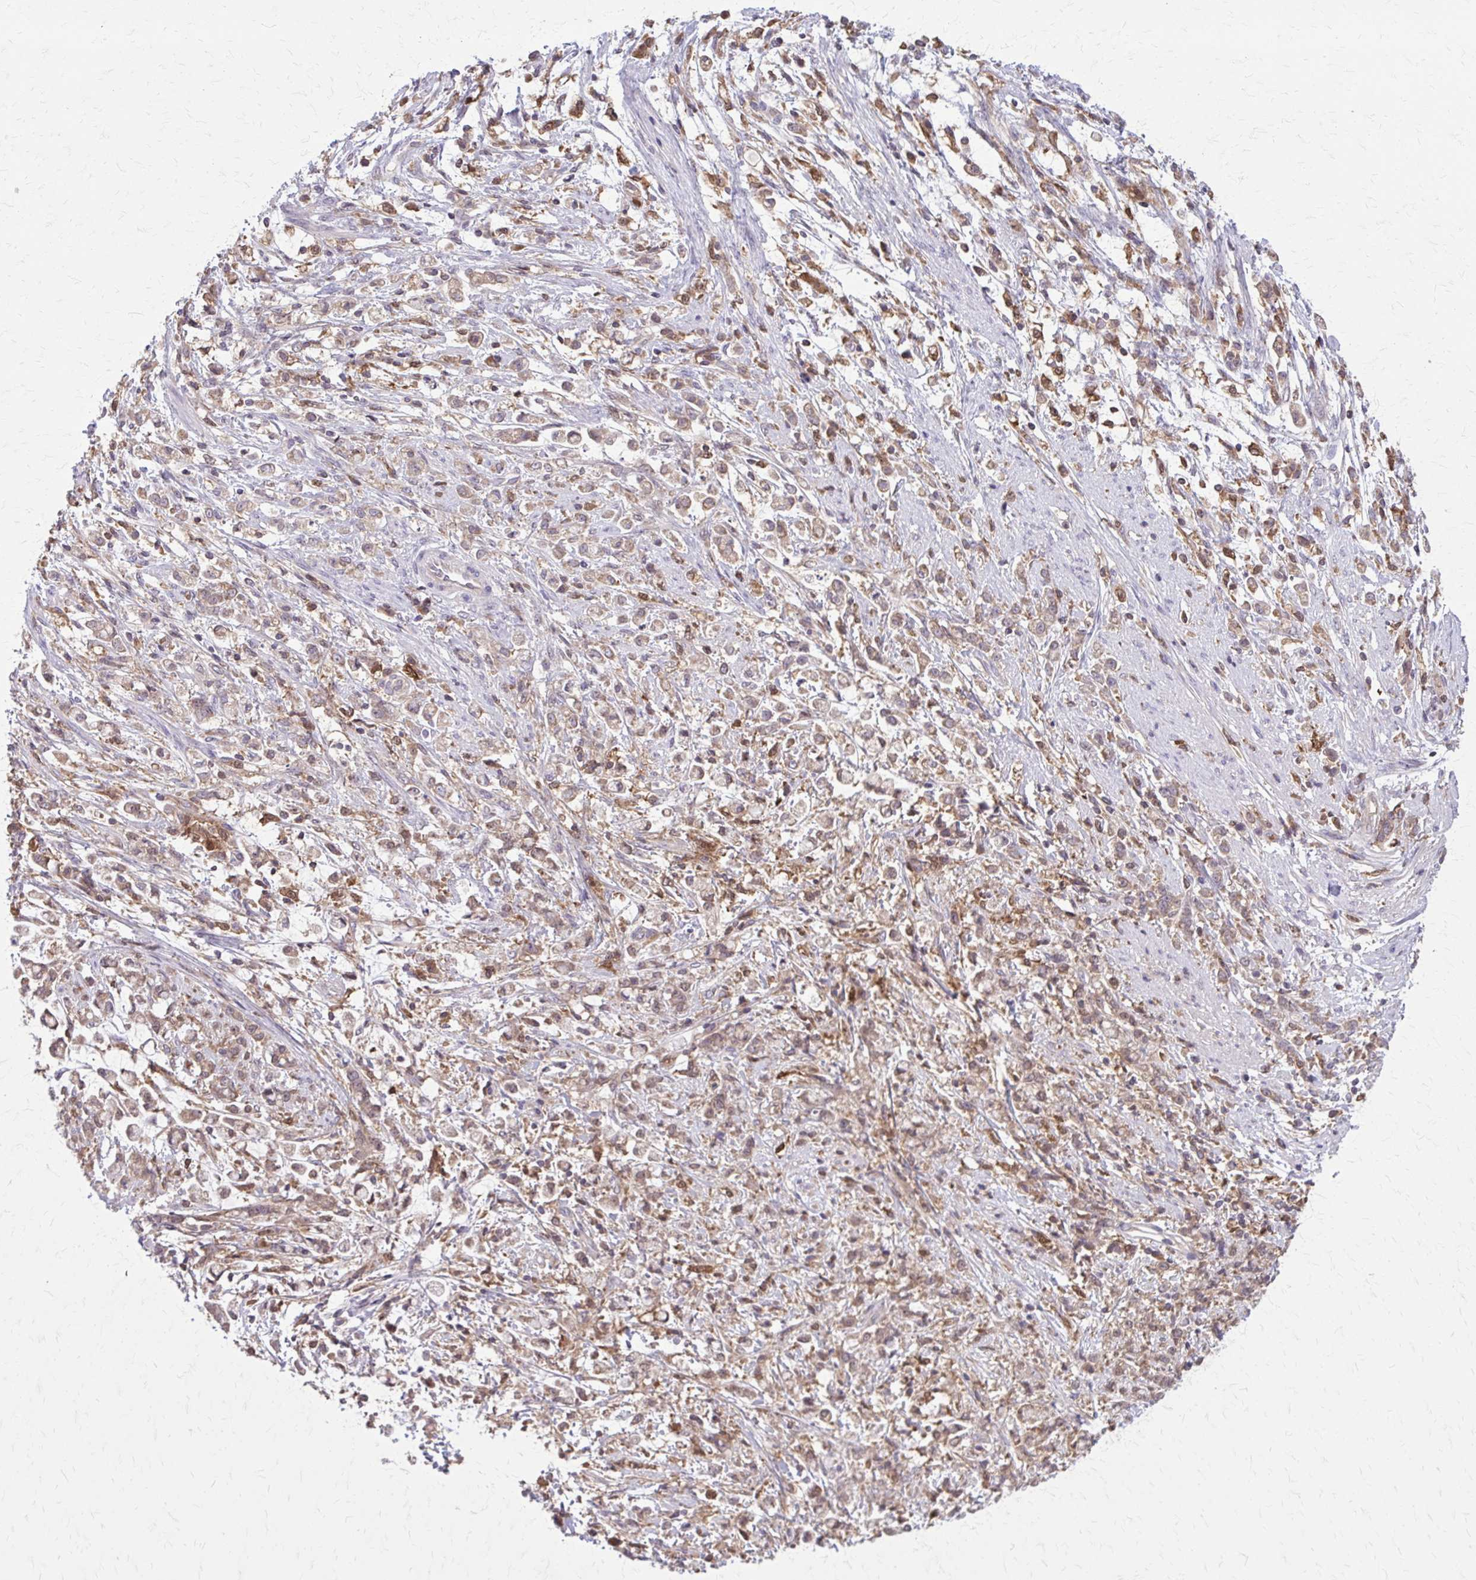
{"staining": {"intensity": "weak", "quantity": "25%-75%", "location": "cytoplasmic/membranous"}, "tissue": "stomach cancer", "cell_type": "Tumor cells", "image_type": "cancer", "snomed": [{"axis": "morphology", "description": "Adenocarcinoma, NOS"}, {"axis": "topography", "description": "Stomach"}], "caption": "Brown immunohistochemical staining in human stomach adenocarcinoma displays weak cytoplasmic/membranous positivity in approximately 25%-75% of tumor cells. (Brightfield microscopy of DAB IHC at high magnification).", "gene": "NRBF2", "patient": {"sex": "female", "age": 60}}